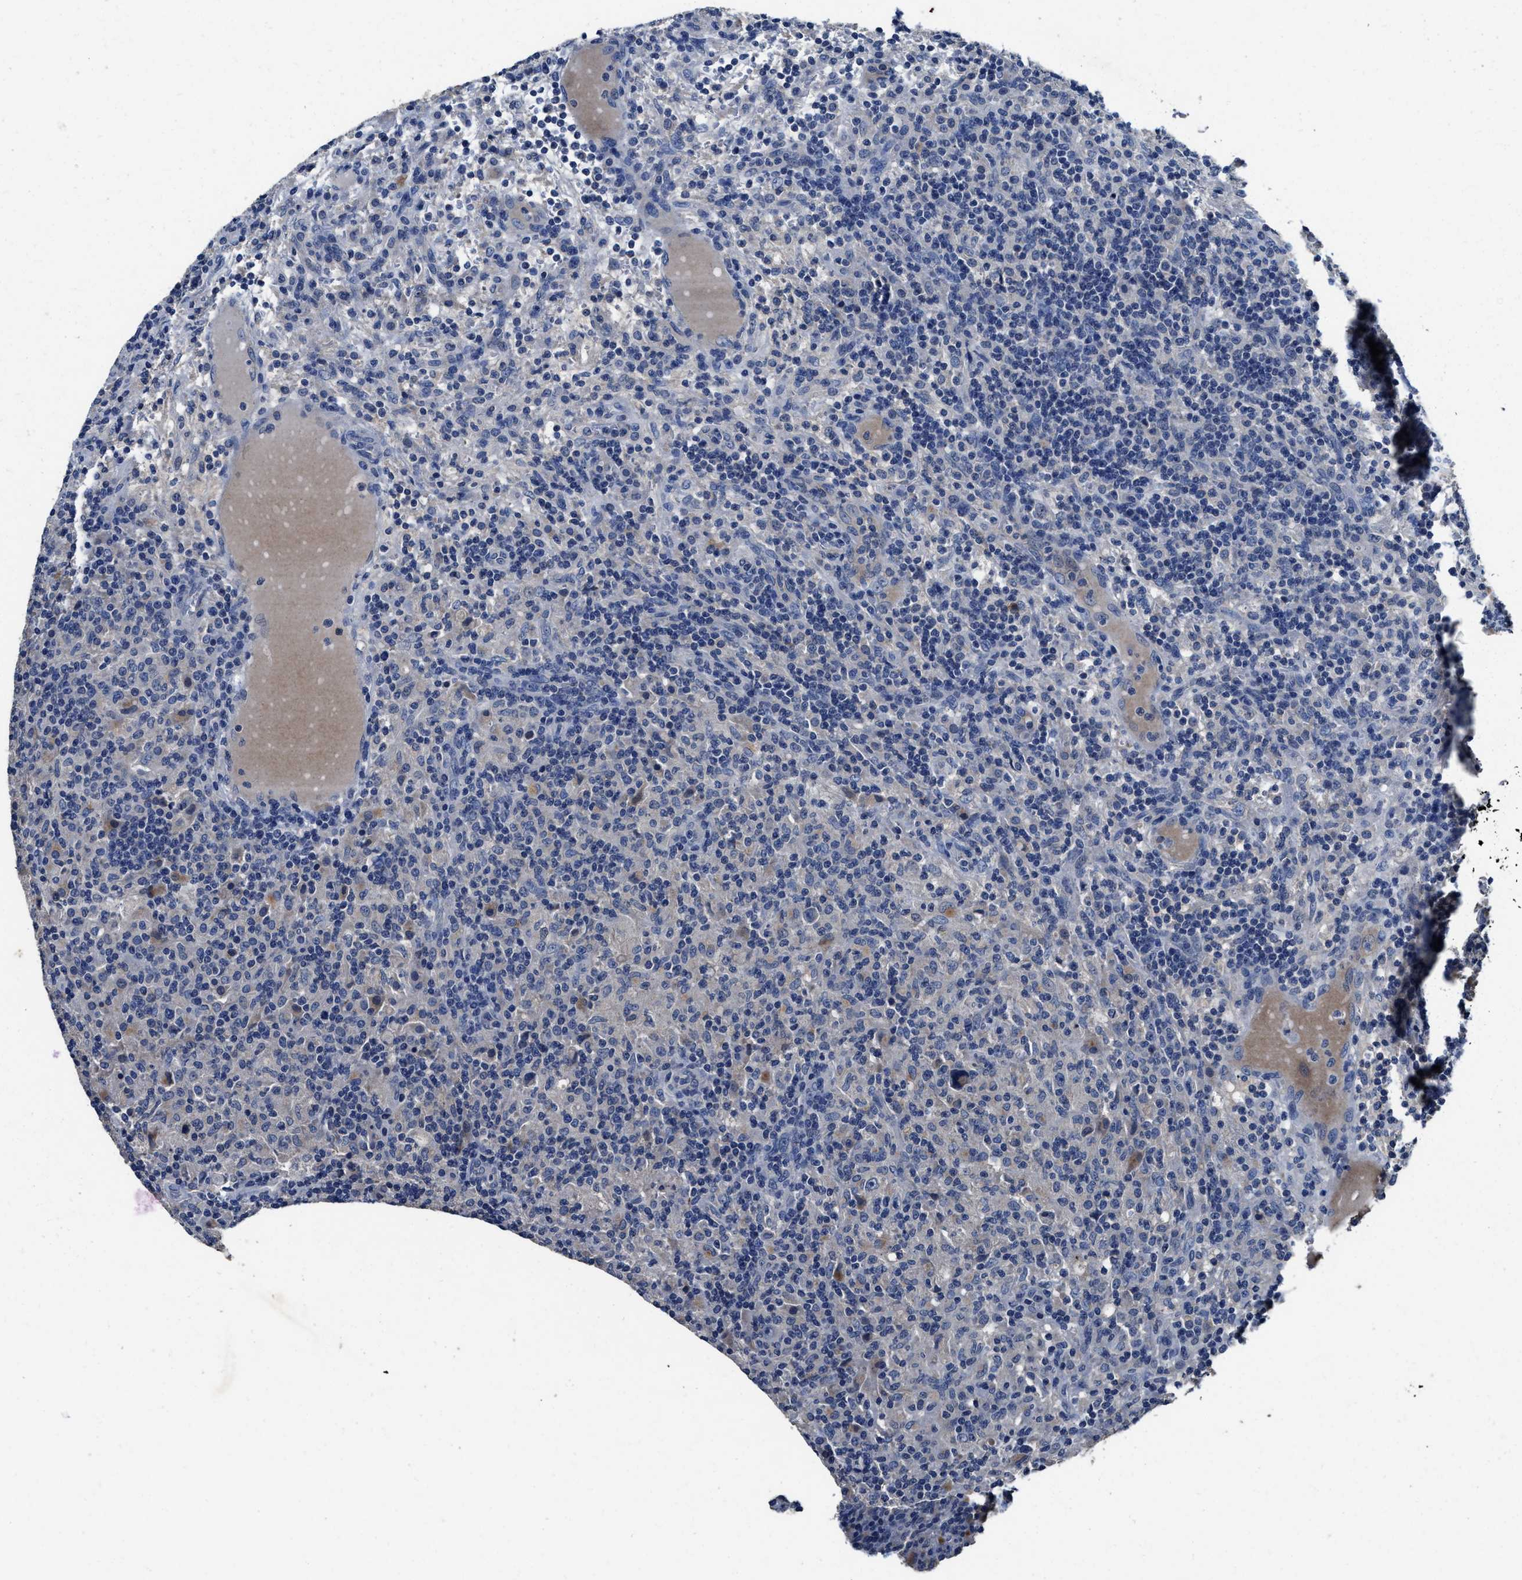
{"staining": {"intensity": "negative", "quantity": "none", "location": "none"}, "tissue": "lymphoma", "cell_type": "Tumor cells", "image_type": "cancer", "snomed": [{"axis": "morphology", "description": "Hodgkin's disease, NOS"}, {"axis": "topography", "description": "Lymph node"}], "caption": "Immunohistochemistry (IHC) of human Hodgkin's disease demonstrates no staining in tumor cells.", "gene": "UBR4", "patient": {"sex": "male", "age": 70}}